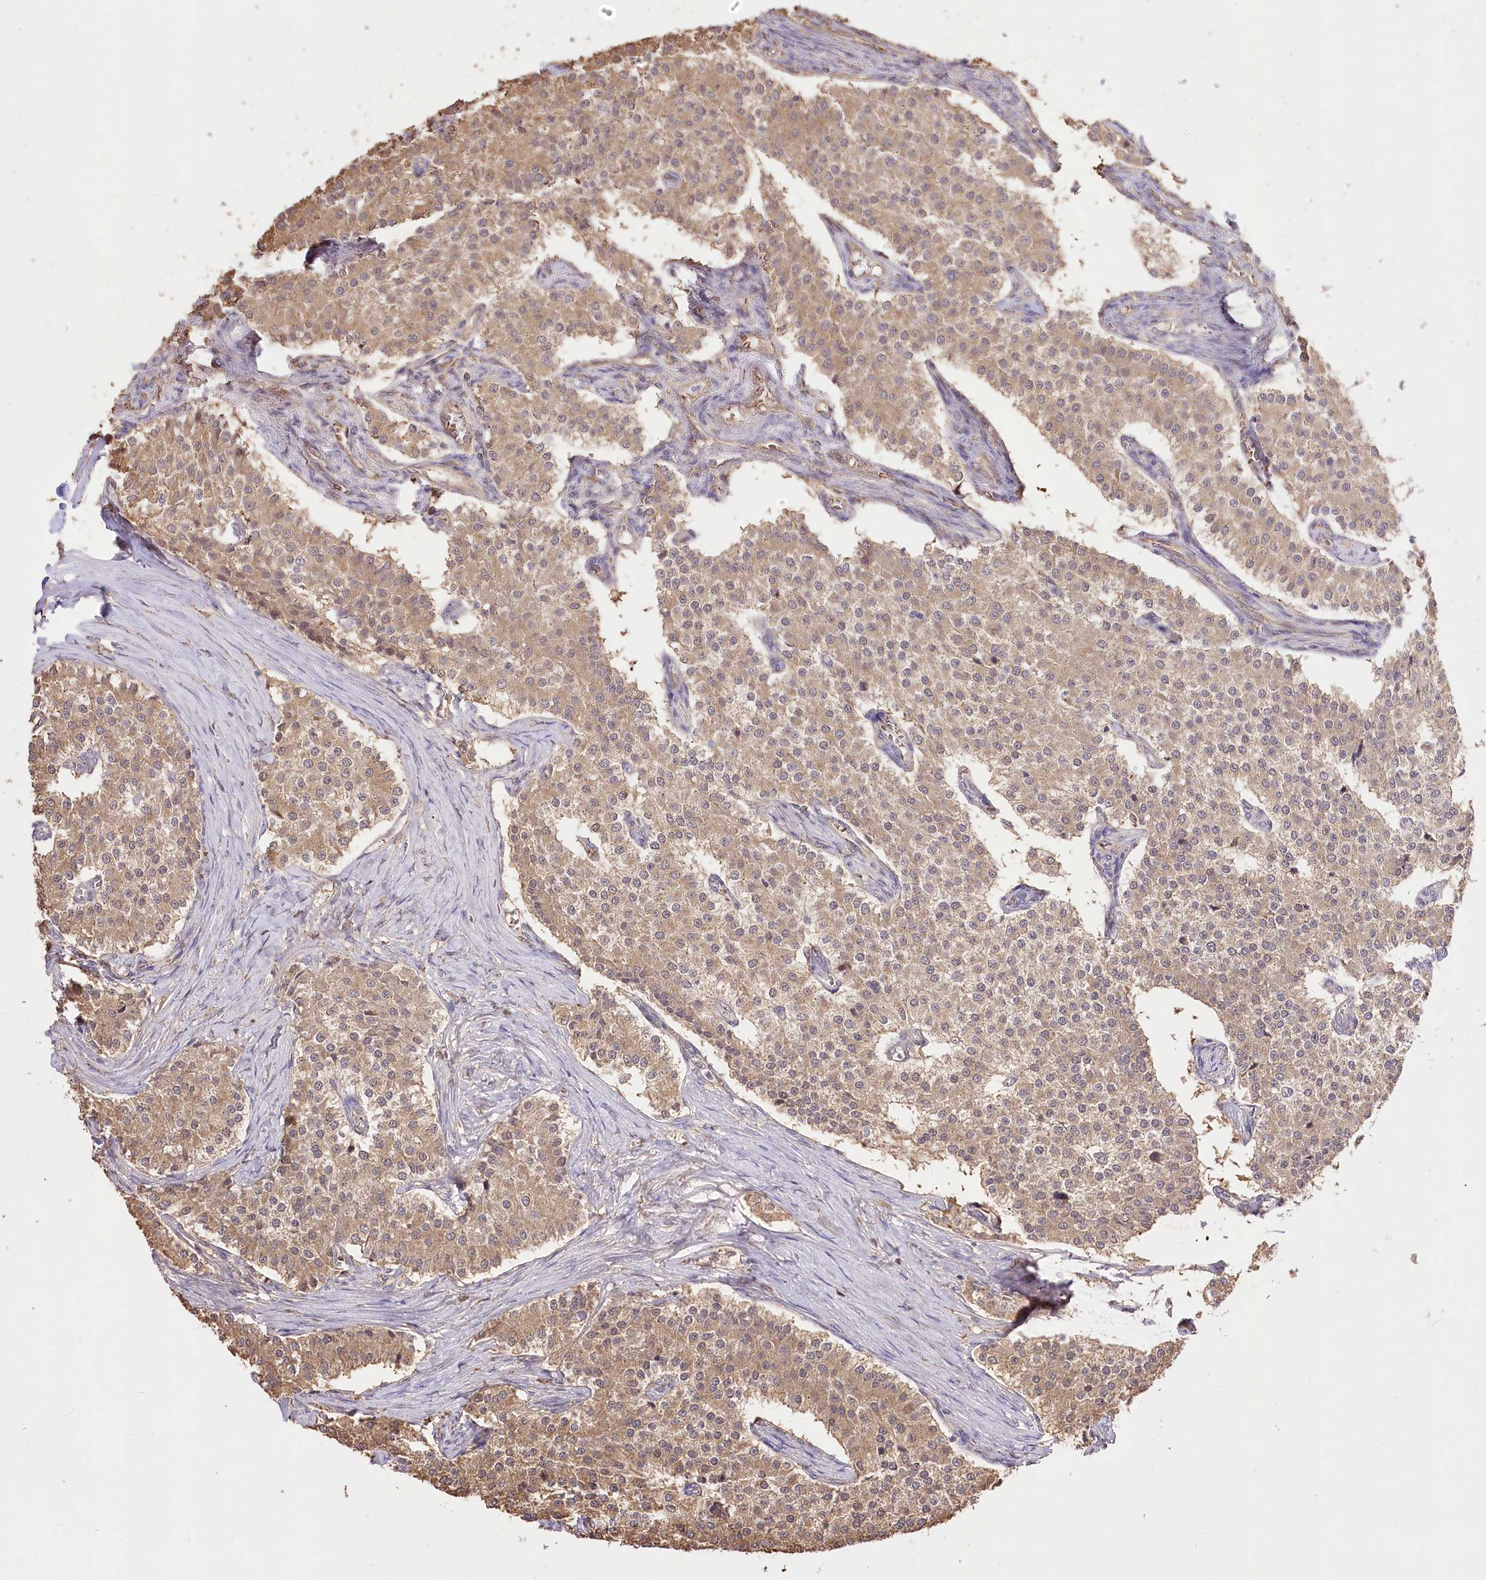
{"staining": {"intensity": "moderate", "quantity": ">75%", "location": "cytoplasmic/membranous"}, "tissue": "carcinoid", "cell_type": "Tumor cells", "image_type": "cancer", "snomed": [{"axis": "morphology", "description": "Carcinoid, malignant, NOS"}, {"axis": "topography", "description": "Colon"}], "caption": "Immunohistochemical staining of carcinoid shows medium levels of moderate cytoplasmic/membranous expression in about >75% of tumor cells.", "gene": "R3HDM2", "patient": {"sex": "female", "age": 52}}